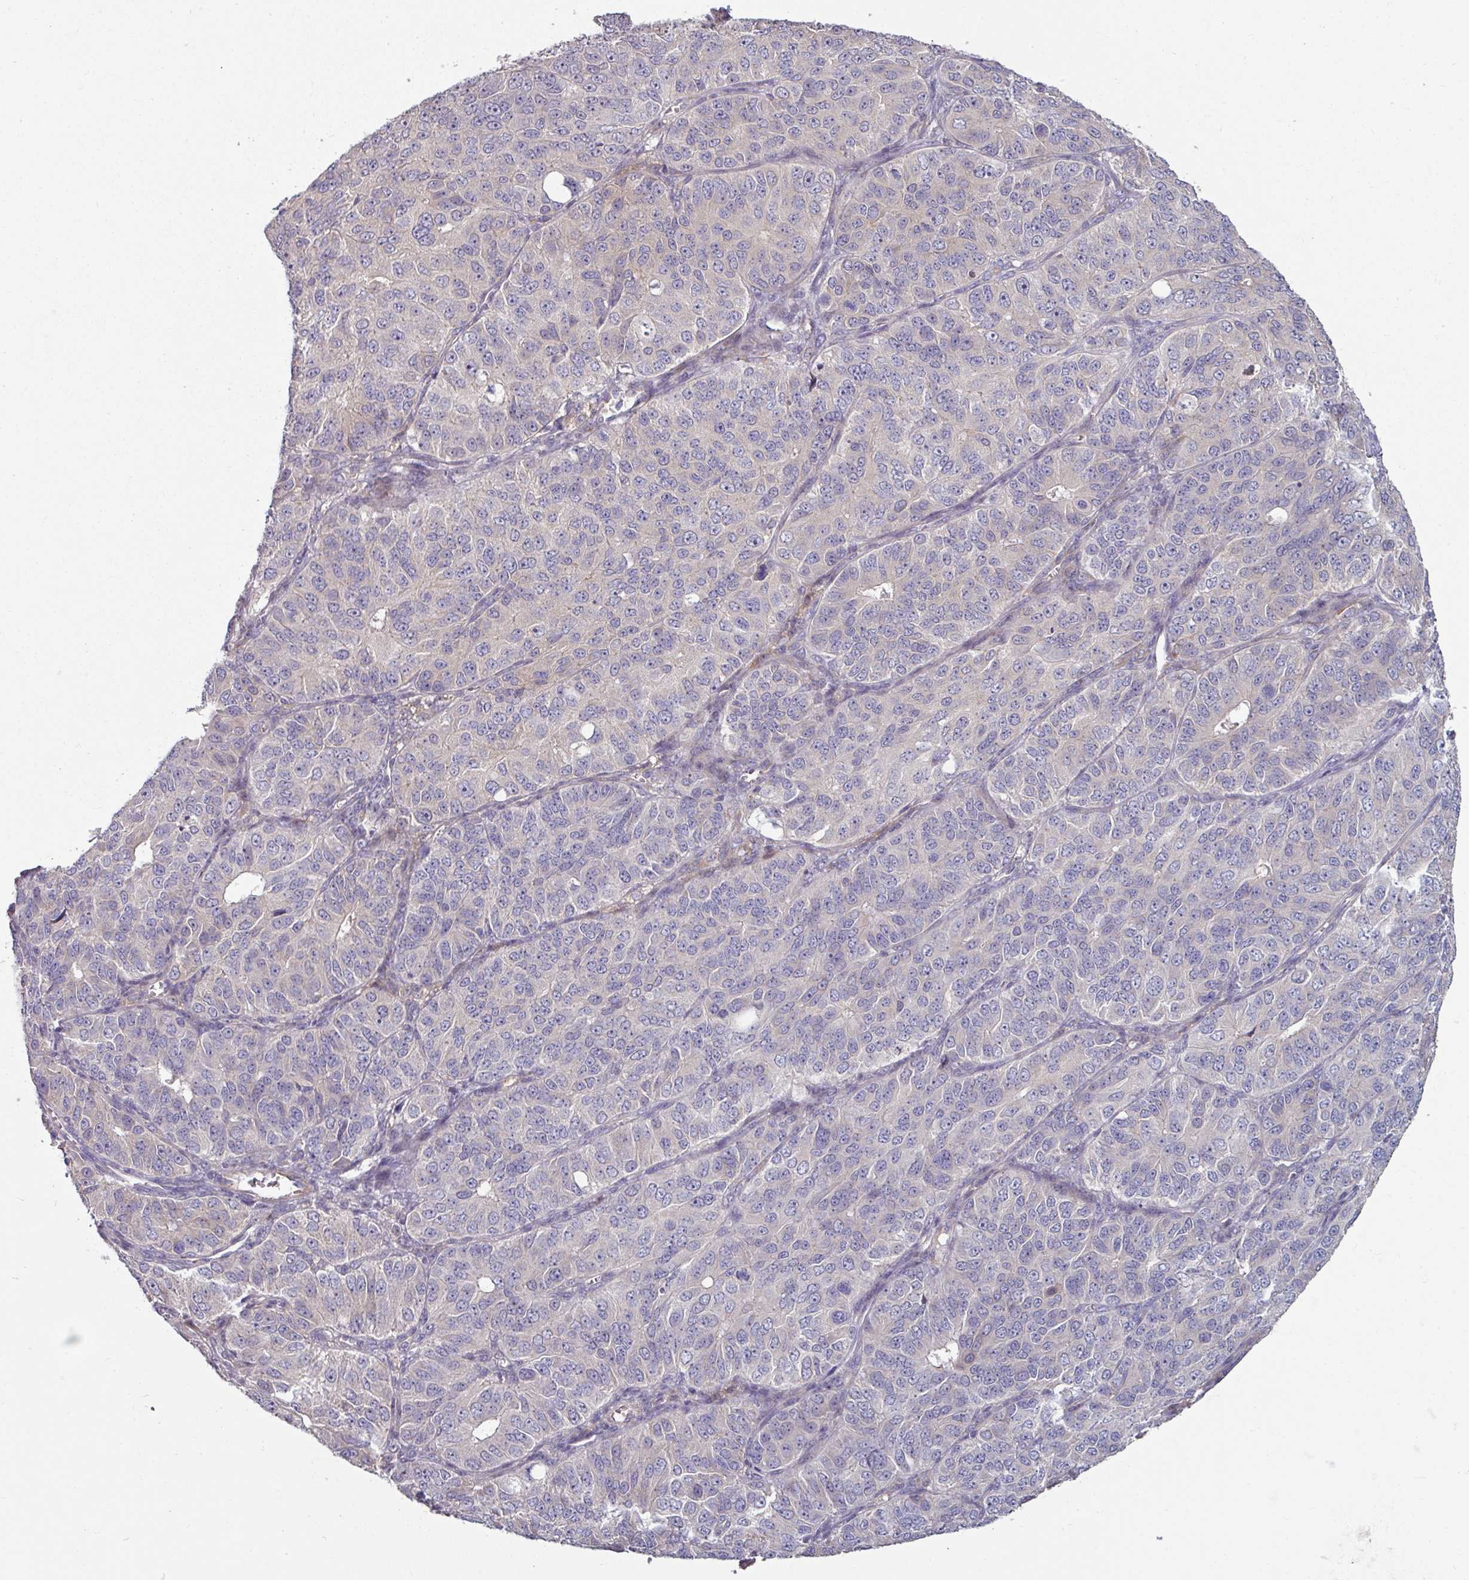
{"staining": {"intensity": "weak", "quantity": "<25%", "location": "cytoplasmic/membranous"}, "tissue": "ovarian cancer", "cell_type": "Tumor cells", "image_type": "cancer", "snomed": [{"axis": "morphology", "description": "Carcinoma, endometroid"}, {"axis": "topography", "description": "Ovary"}], "caption": "IHC micrograph of neoplastic tissue: human ovarian cancer stained with DAB (3,3'-diaminobenzidine) exhibits no significant protein staining in tumor cells.", "gene": "MTMR14", "patient": {"sex": "female", "age": 51}}